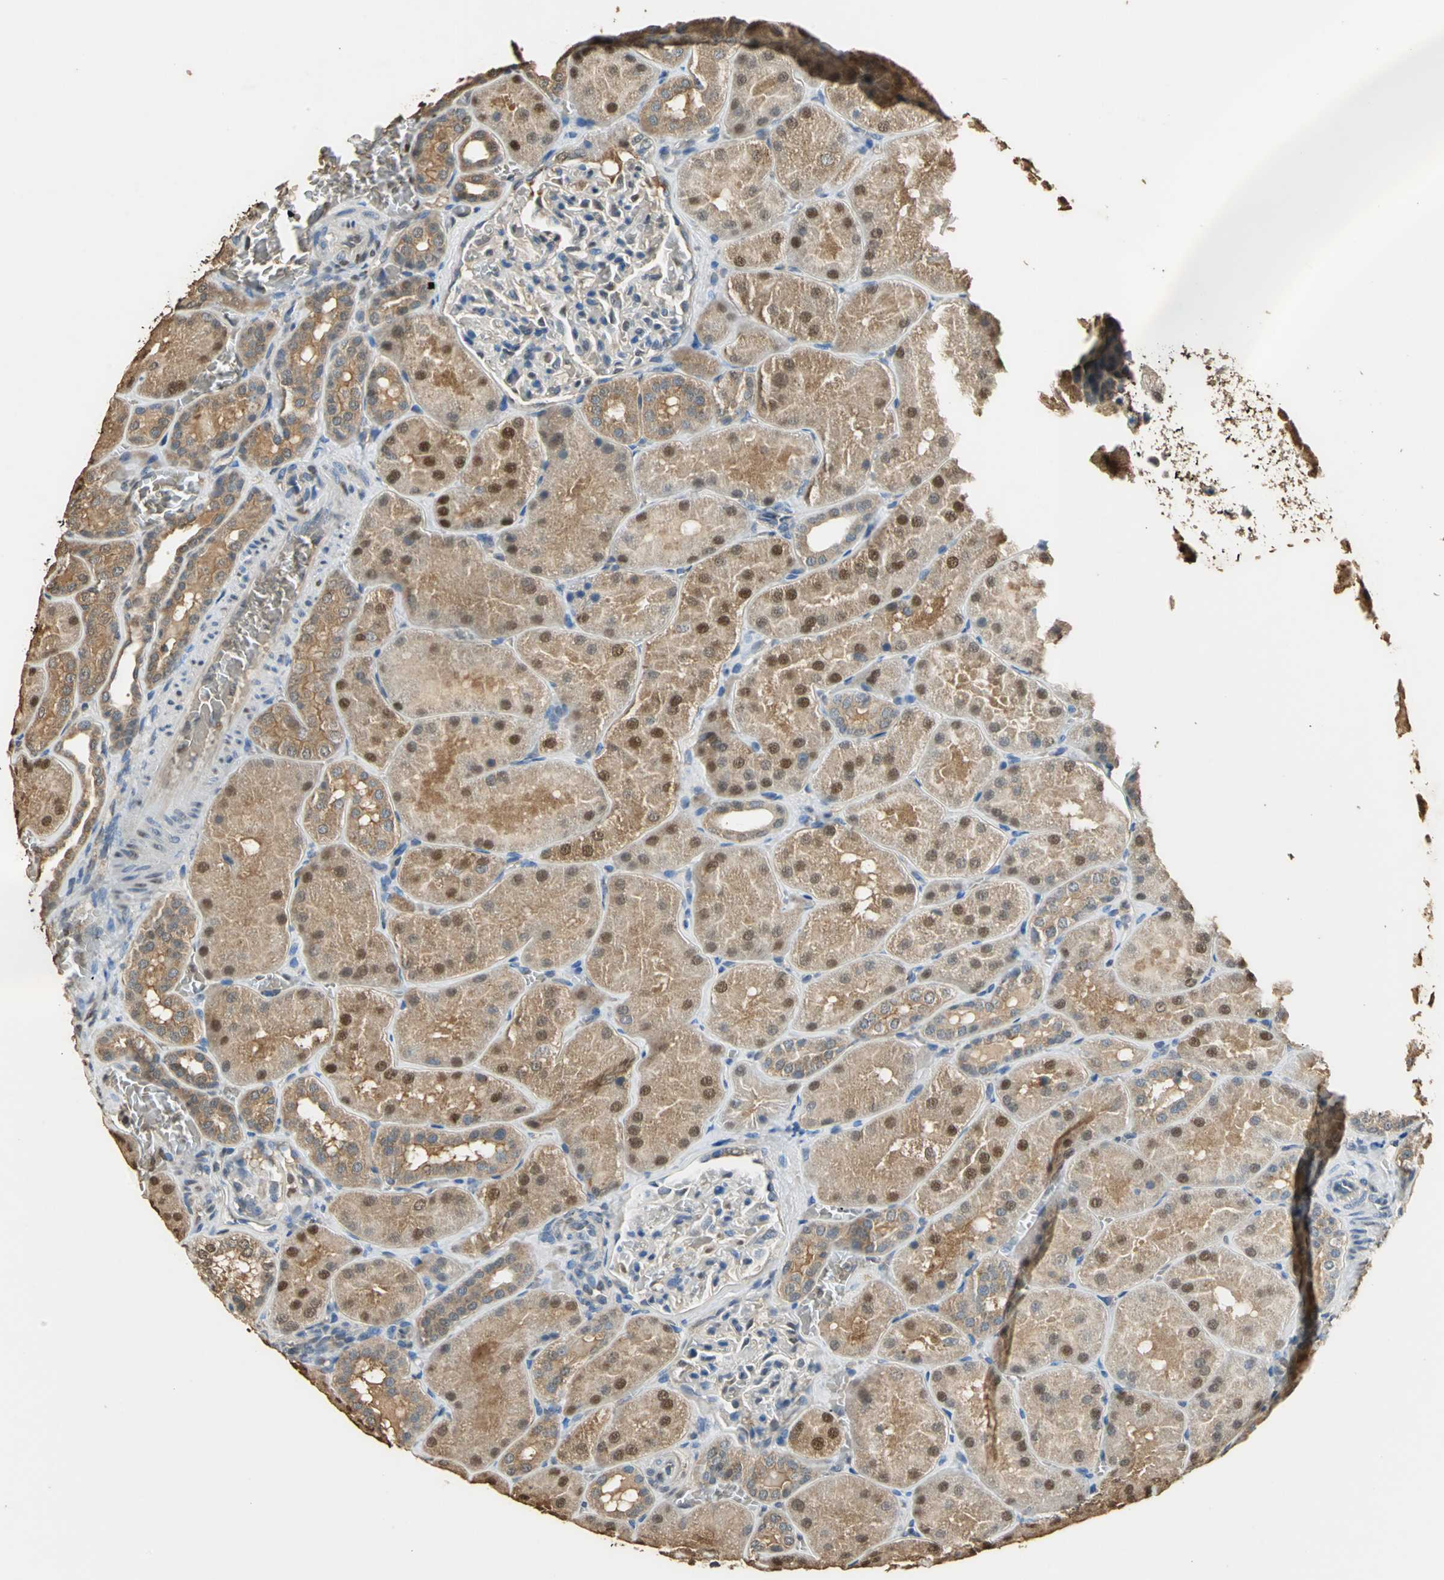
{"staining": {"intensity": "negative", "quantity": "none", "location": "none"}, "tissue": "kidney", "cell_type": "Cells in glomeruli", "image_type": "normal", "snomed": [{"axis": "morphology", "description": "Normal tissue, NOS"}, {"axis": "topography", "description": "Kidney"}], "caption": "IHC histopathology image of benign kidney: kidney stained with DAB exhibits no significant protein expression in cells in glomeruli.", "gene": "GAPDH", "patient": {"sex": "male", "age": 28}}